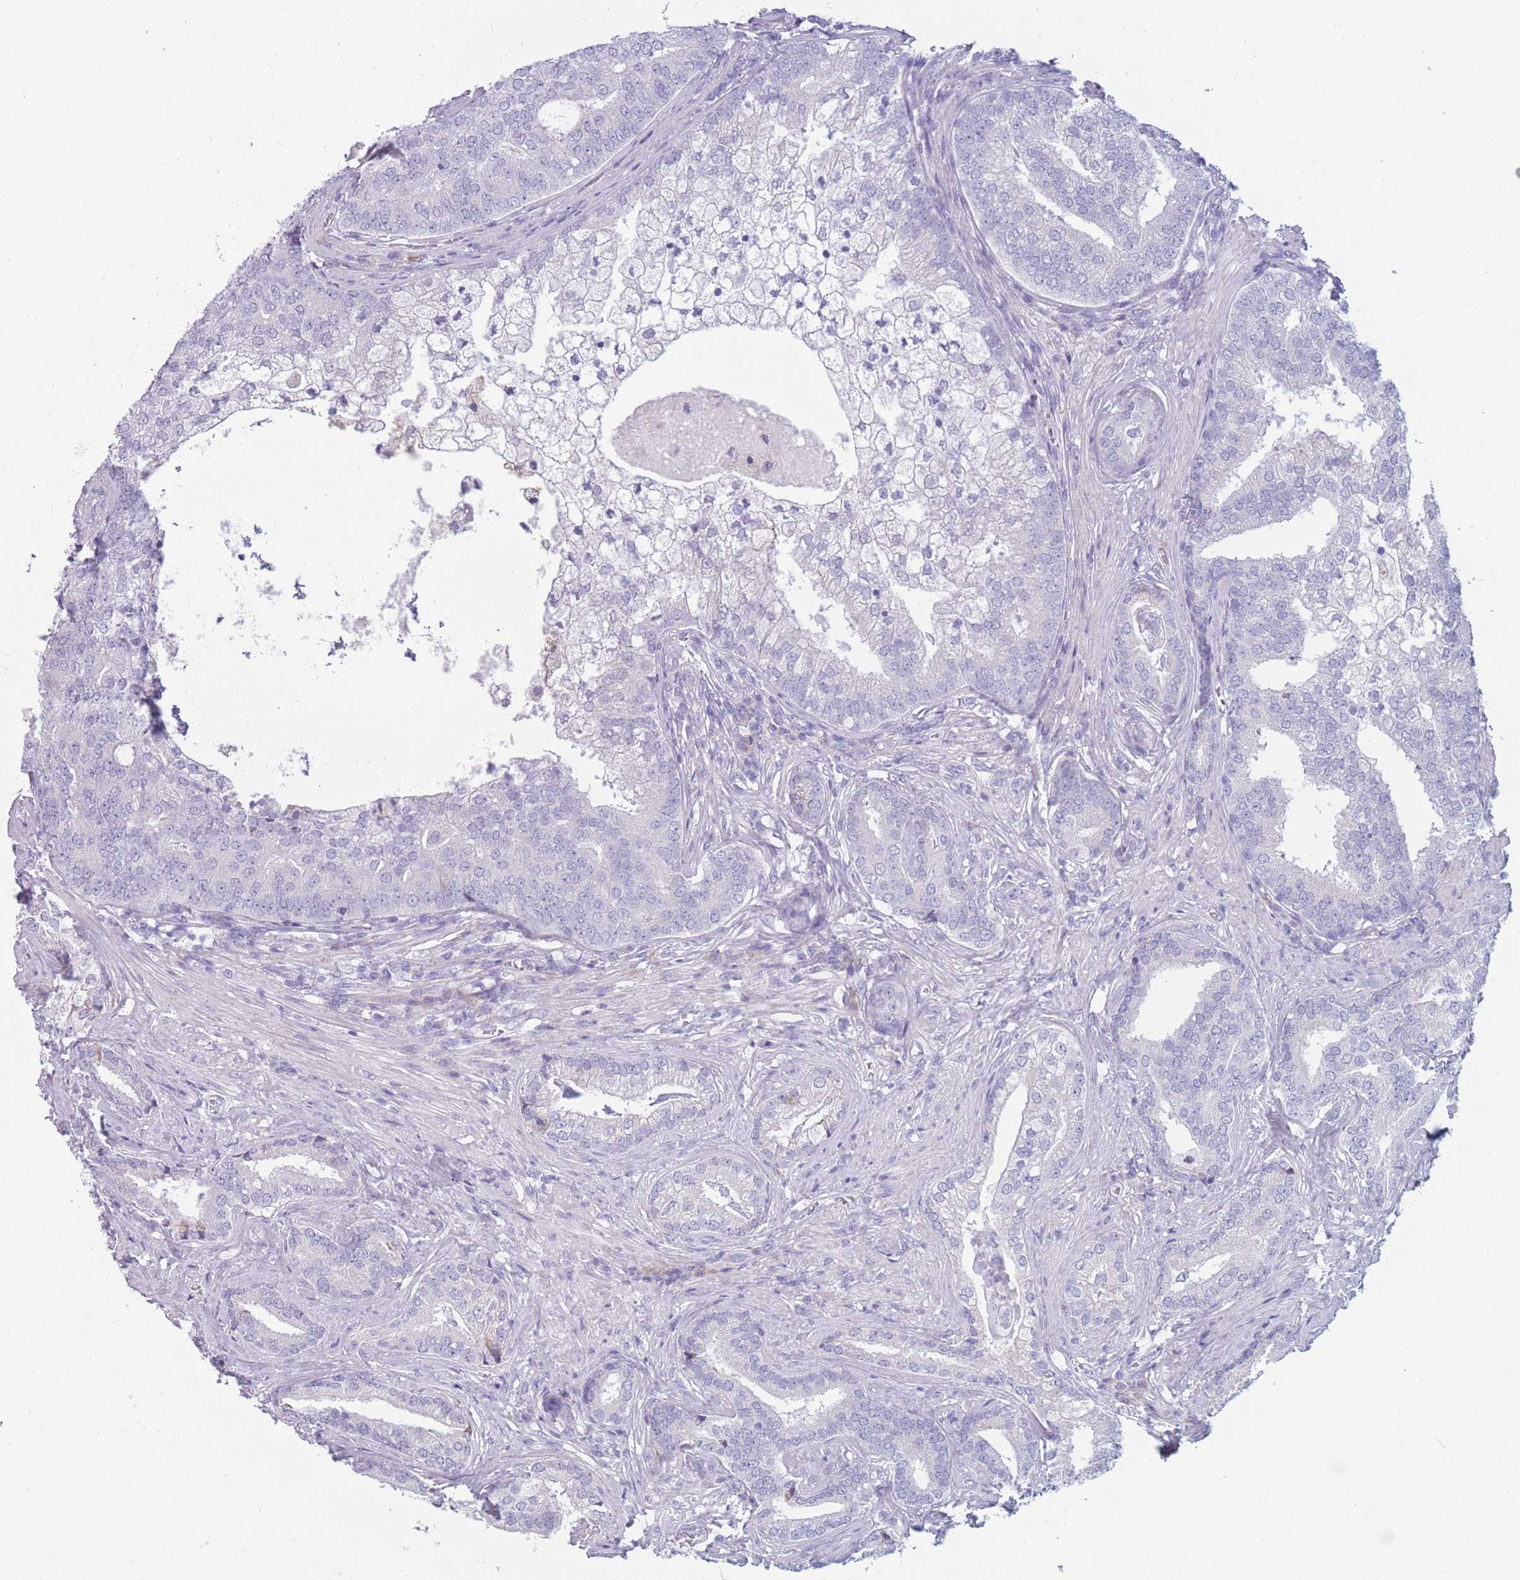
{"staining": {"intensity": "negative", "quantity": "none", "location": "none"}, "tissue": "prostate cancer", "cell_type": "Tumor cells", "image_type": "cancer", "snomed": [{"axis": "morphology", "description": "Adenocarcinoma, High grade"}, {"axis": "topography", "description": "Prostate"}], "caption": "DAB (3,3'-diaminobenzidine) immunohistochemical staining of human high-grade adenocarcinoma (prostate) shows no significant positivity in tumor cells.", "gene": "COL27A1", "patient": {"sex": "male", "age": 55}}